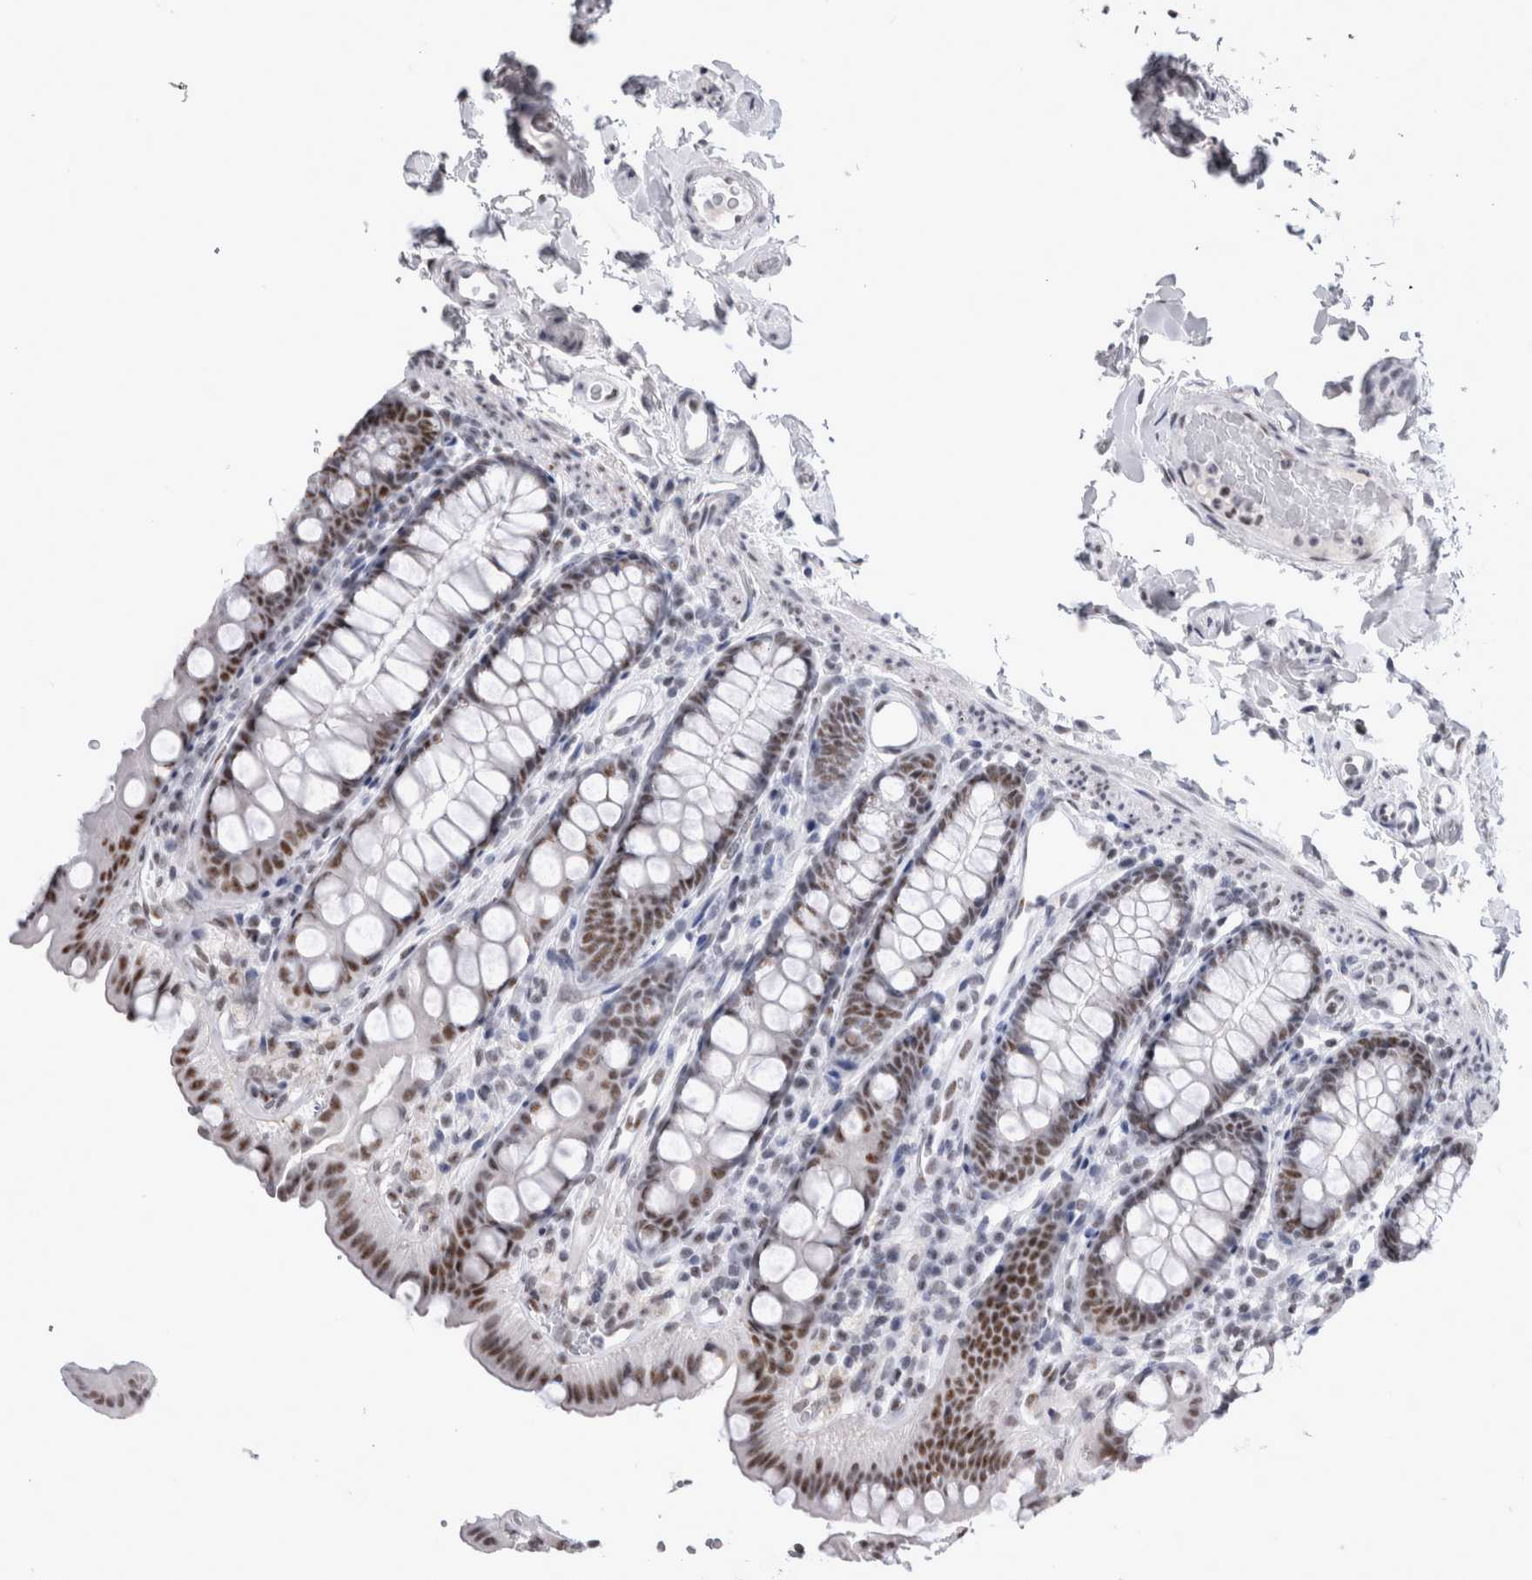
{"staining": {"intensity": "moderate", "quantity": "25%-75%", "location": "nuclear"}, "tissue": "colon", "cell_type": "Endothelial cells", "image_type": "normal", "snomed": [{"axis": "morphology", "description": "Normal tissue, NOS"}, {"axis": "topography", "description": "Colon"}, {"axis": "topography", "description": "Peripheral nerve tissue"}], "caption": "Protein staining exhibits moderate nuclear expression in approximately 25%-75% of endothelial cells in unremarkable colon.", "gene": "API5", "patient": {"sex": "female", "age": 61}}